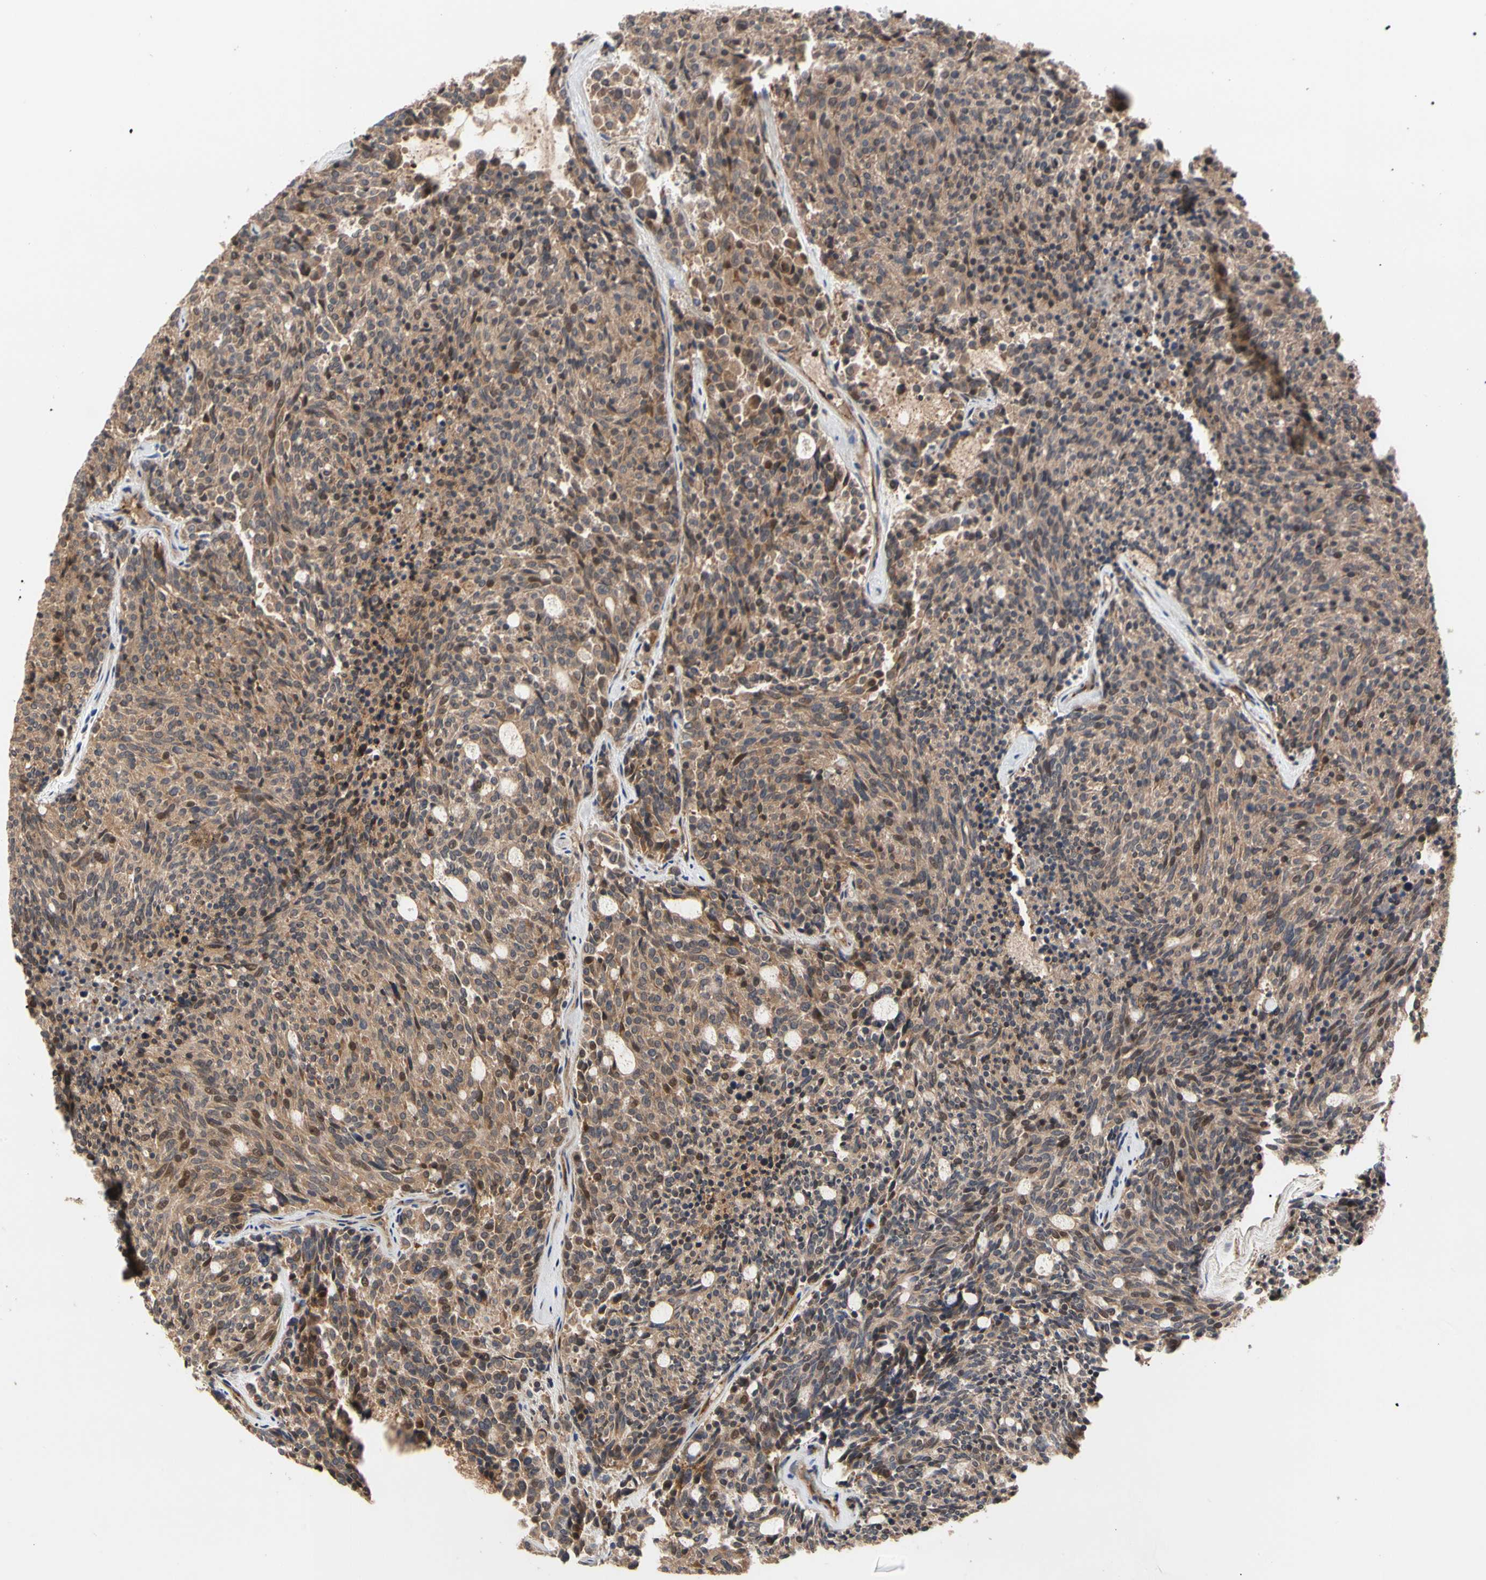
{"staining": {"intensity": "moderate", "quantity": ">75%", "location": "cytoplasmic/membranous"}, "tissue": "carcinoid", "cell_type": "Tumor cells", "image_type": "cancer", "snomed": [{"axis": "morphology", "description": "Carcinoid, malignant, NOS"}, {"axis": "topography", "description": "Pancreas"}], "caption": "Protein staining exhibits moderate cytoplasmic/membranous staining in about >75% of tumor cells in carcinoid.", "gene": "CYTIP", "patient": {"sex": "female", "age": 54}}